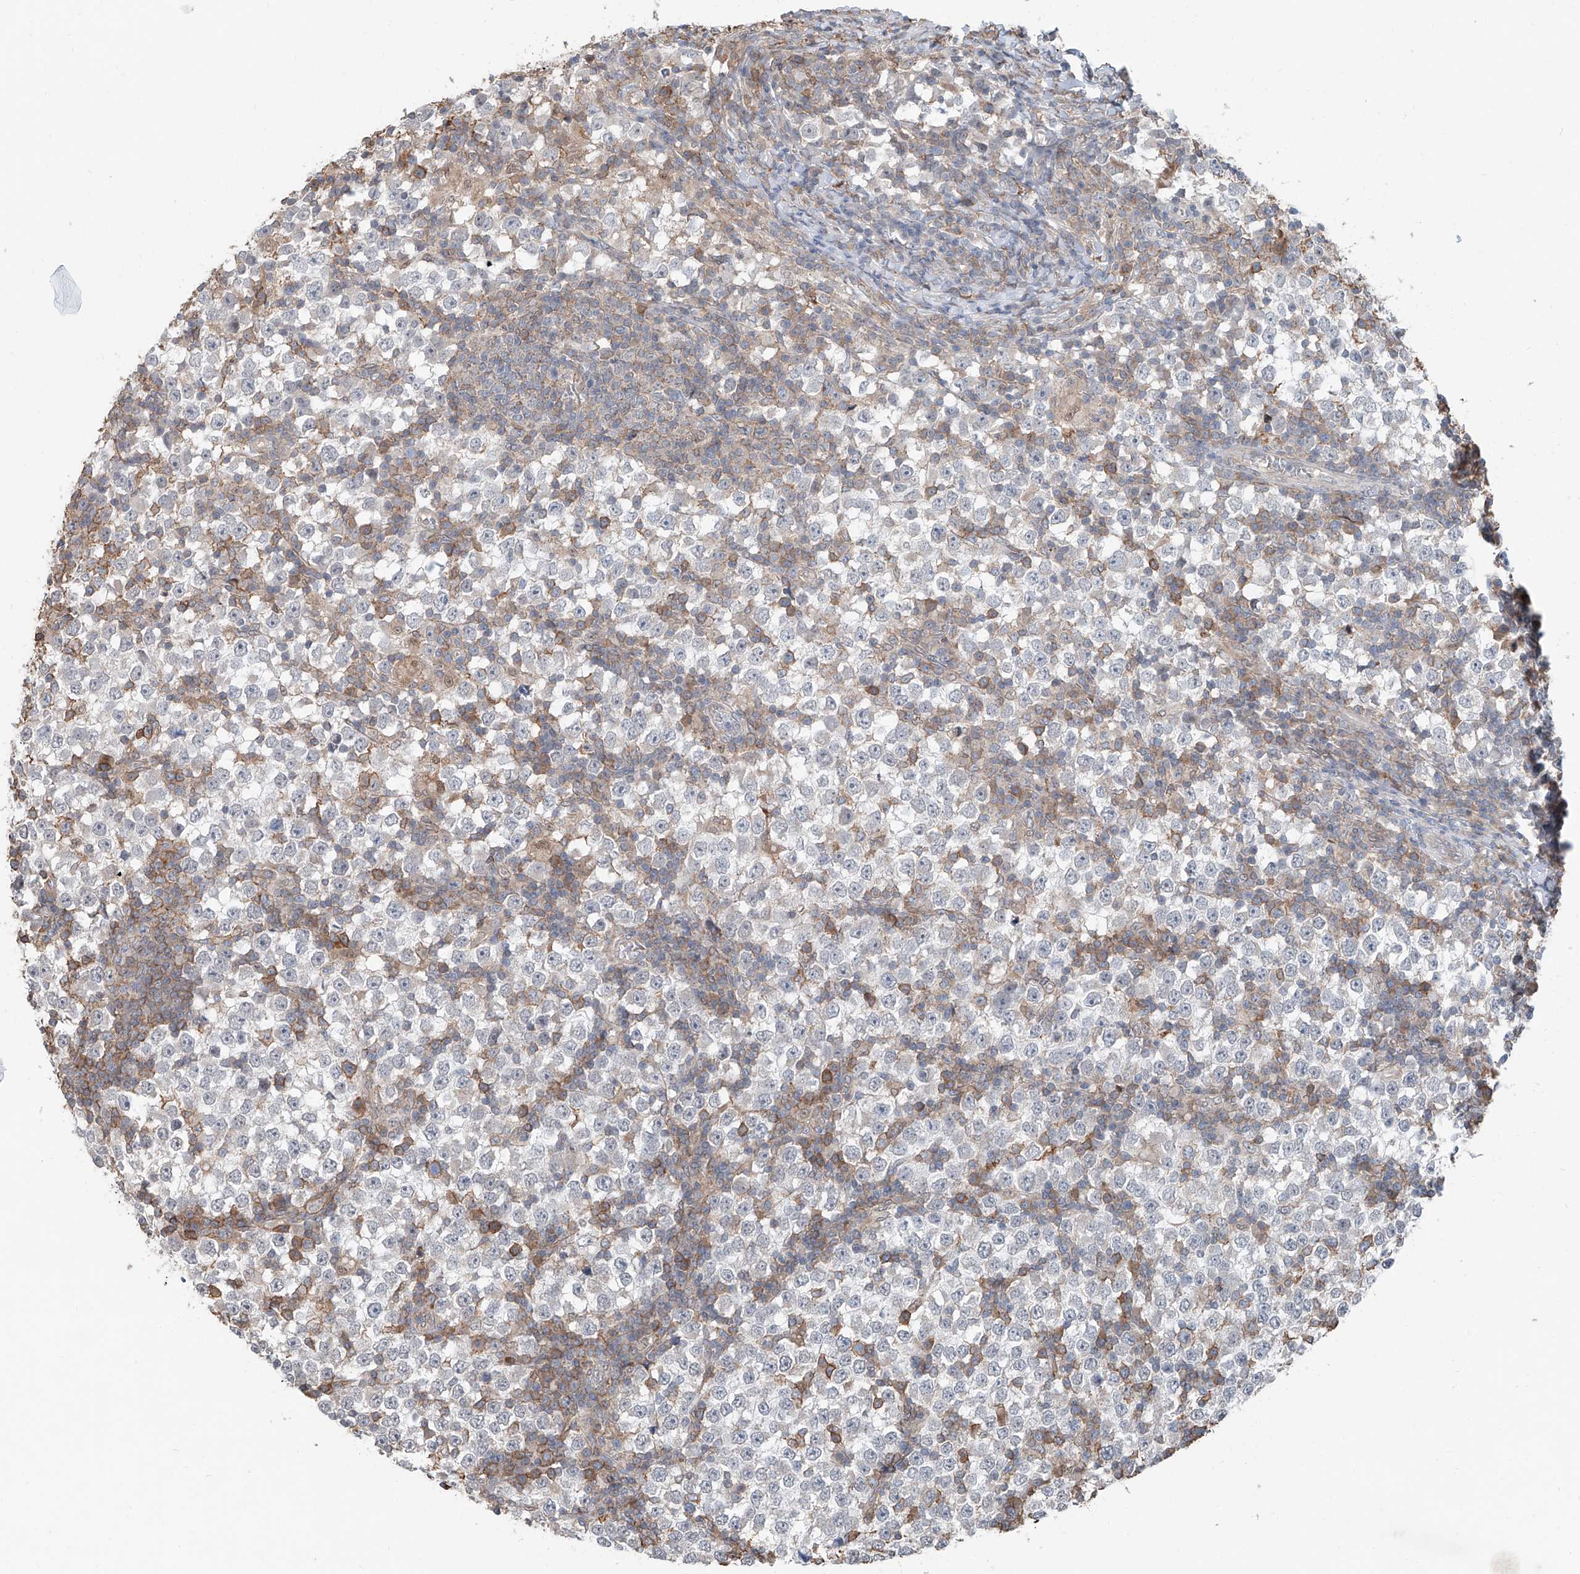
{"staining": {"intensity": "negative", "quantity": "none", "location": "none"}, "tissue": "testis cancer", "cell_type": "Tumor cells", "image_type": "cancer", "snomed": [{"axis": "morphology", "description": "Seminoma, NOS"}, {"axis": "topography", "description": "Testis"}], "caption": "High magnification brightfield microscopy of testis seminoma stained with DAB (brown) and counterstained with hematoxylin (blue): tumor cells show no significant staining. Brightfield microscopy of immunohistochemistry stained with DAB (3,3'-diaminobenzidine) (brown) and hematoxylin (blue), captured at high magnification.", "gene": "KCNK10", "patient": {"sex": "male", "age": 65}}